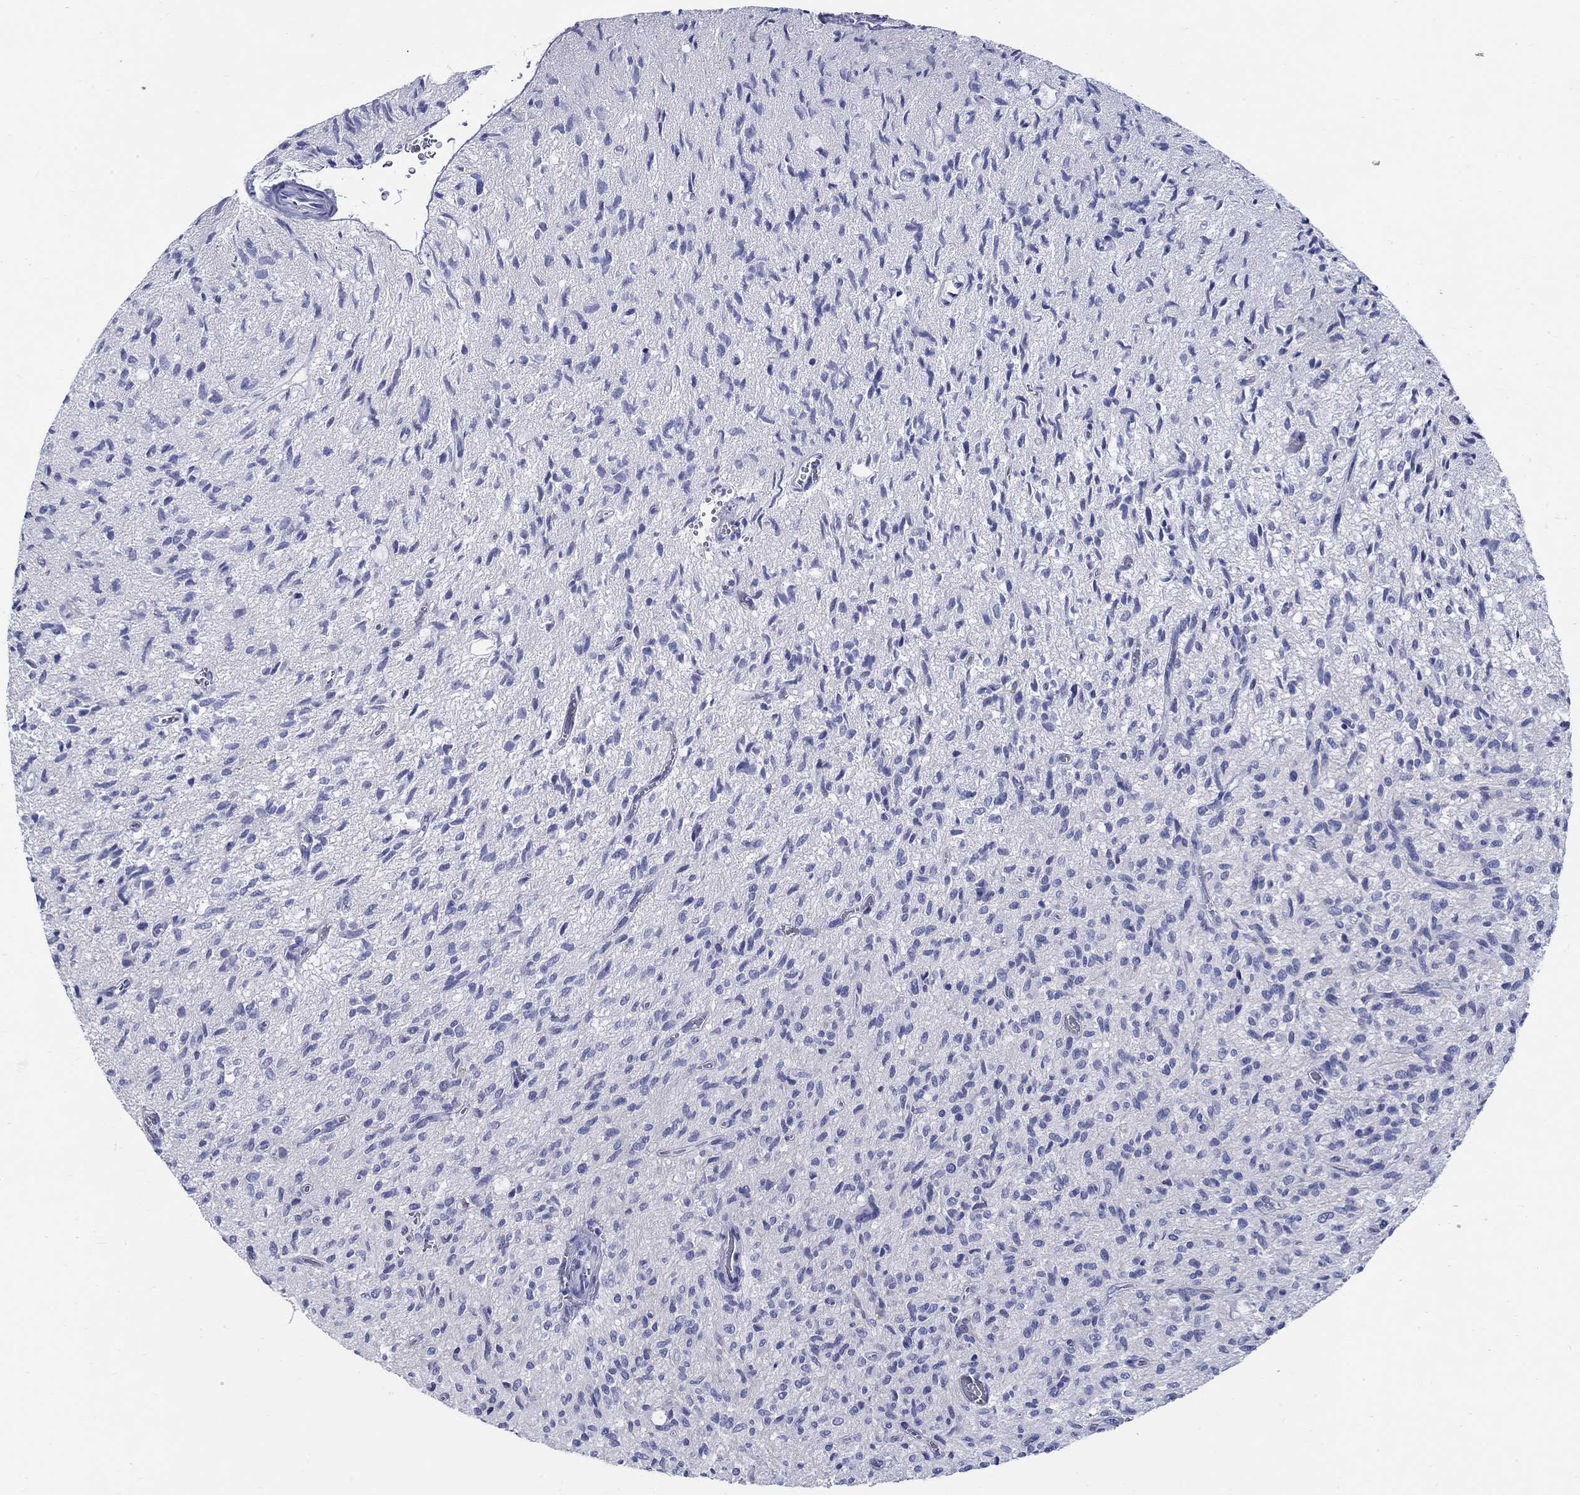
{"staining": {"intensity": "negative", "quantity": "none", "location": "none"}, "tissue": "glioma", "cell_type": "Tumor cells", "image_type": "cancer", "snomed": [{"axis": "morphology", "description": "Glioma, malignant, High grade"}, {"axis": "topography", "description": "Brain"}], "caption": "An IHC image of high-grade glioma (malignant) is shown. There is no staining in tumor cells of high-grade glioma (malignant).", "gene": "CRYGS", "patient": {"sex": "male", "age": 64}}